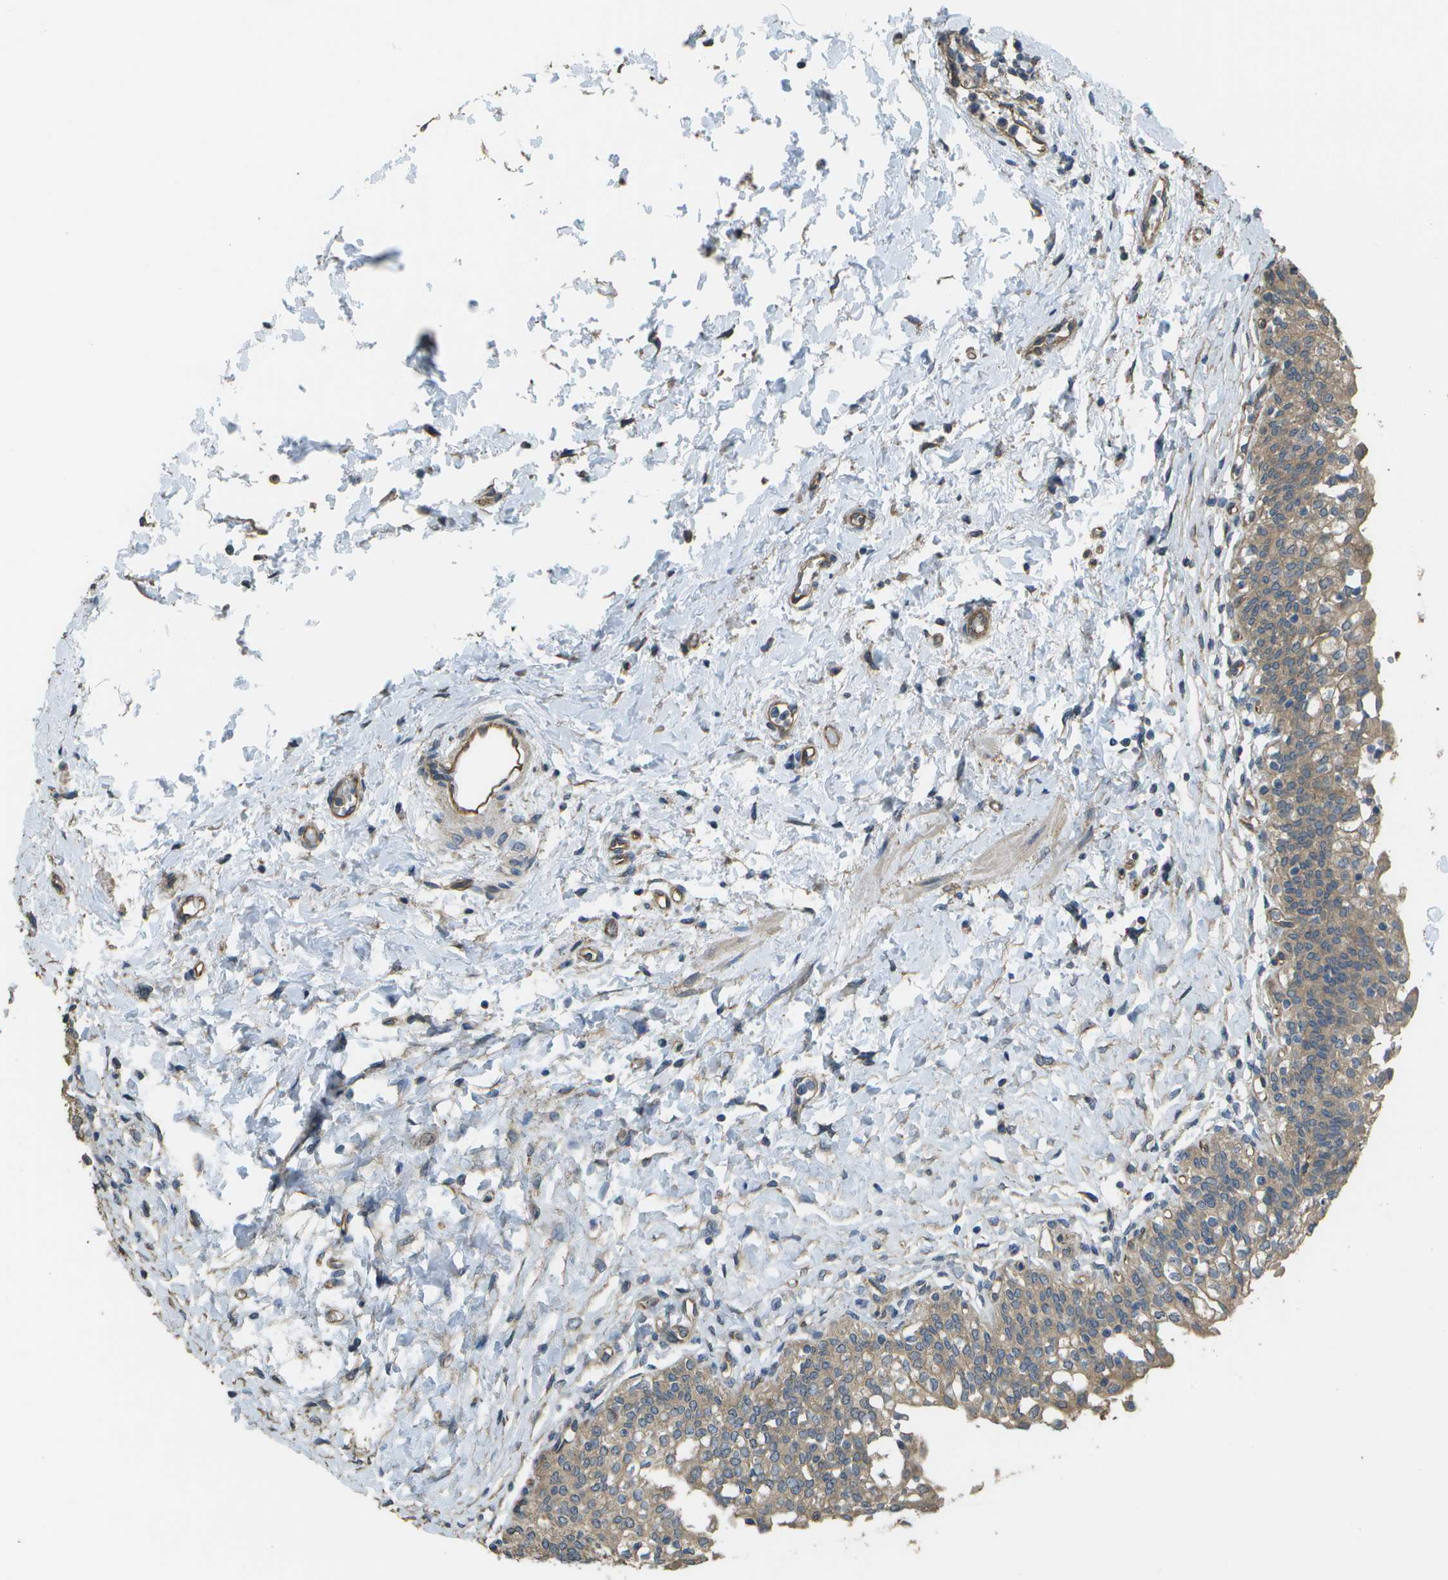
{"staining": {"intensity": "moderate", "quantity": ">75%", "location": "cytoplasmic/membranous"}, "tissue": "urinary bladder", "cell_type": "Urothelial cells", "image_type": "normal", "snomed": [{"axis": "morphology", "description": "Normal tissue, NOS"}, {"axis": "topography", "description": "Urinary bladder"}], "caption": "Urinary bladder stained with DAB immunohistochemistry (IHC) exhibits medium levels of moderate cytoplasmic/membranous positivity in approximately >75% of urothelial cells. The staining was performed using DAB (3,3'-diaminobenzidine) to visualize the protein expression in brown, while the nuclei were stained in blue with hematoxylin (Magnification: 20x).", "gene": "CLNS1A", "patient": {"sex": "male", "age": 55}}